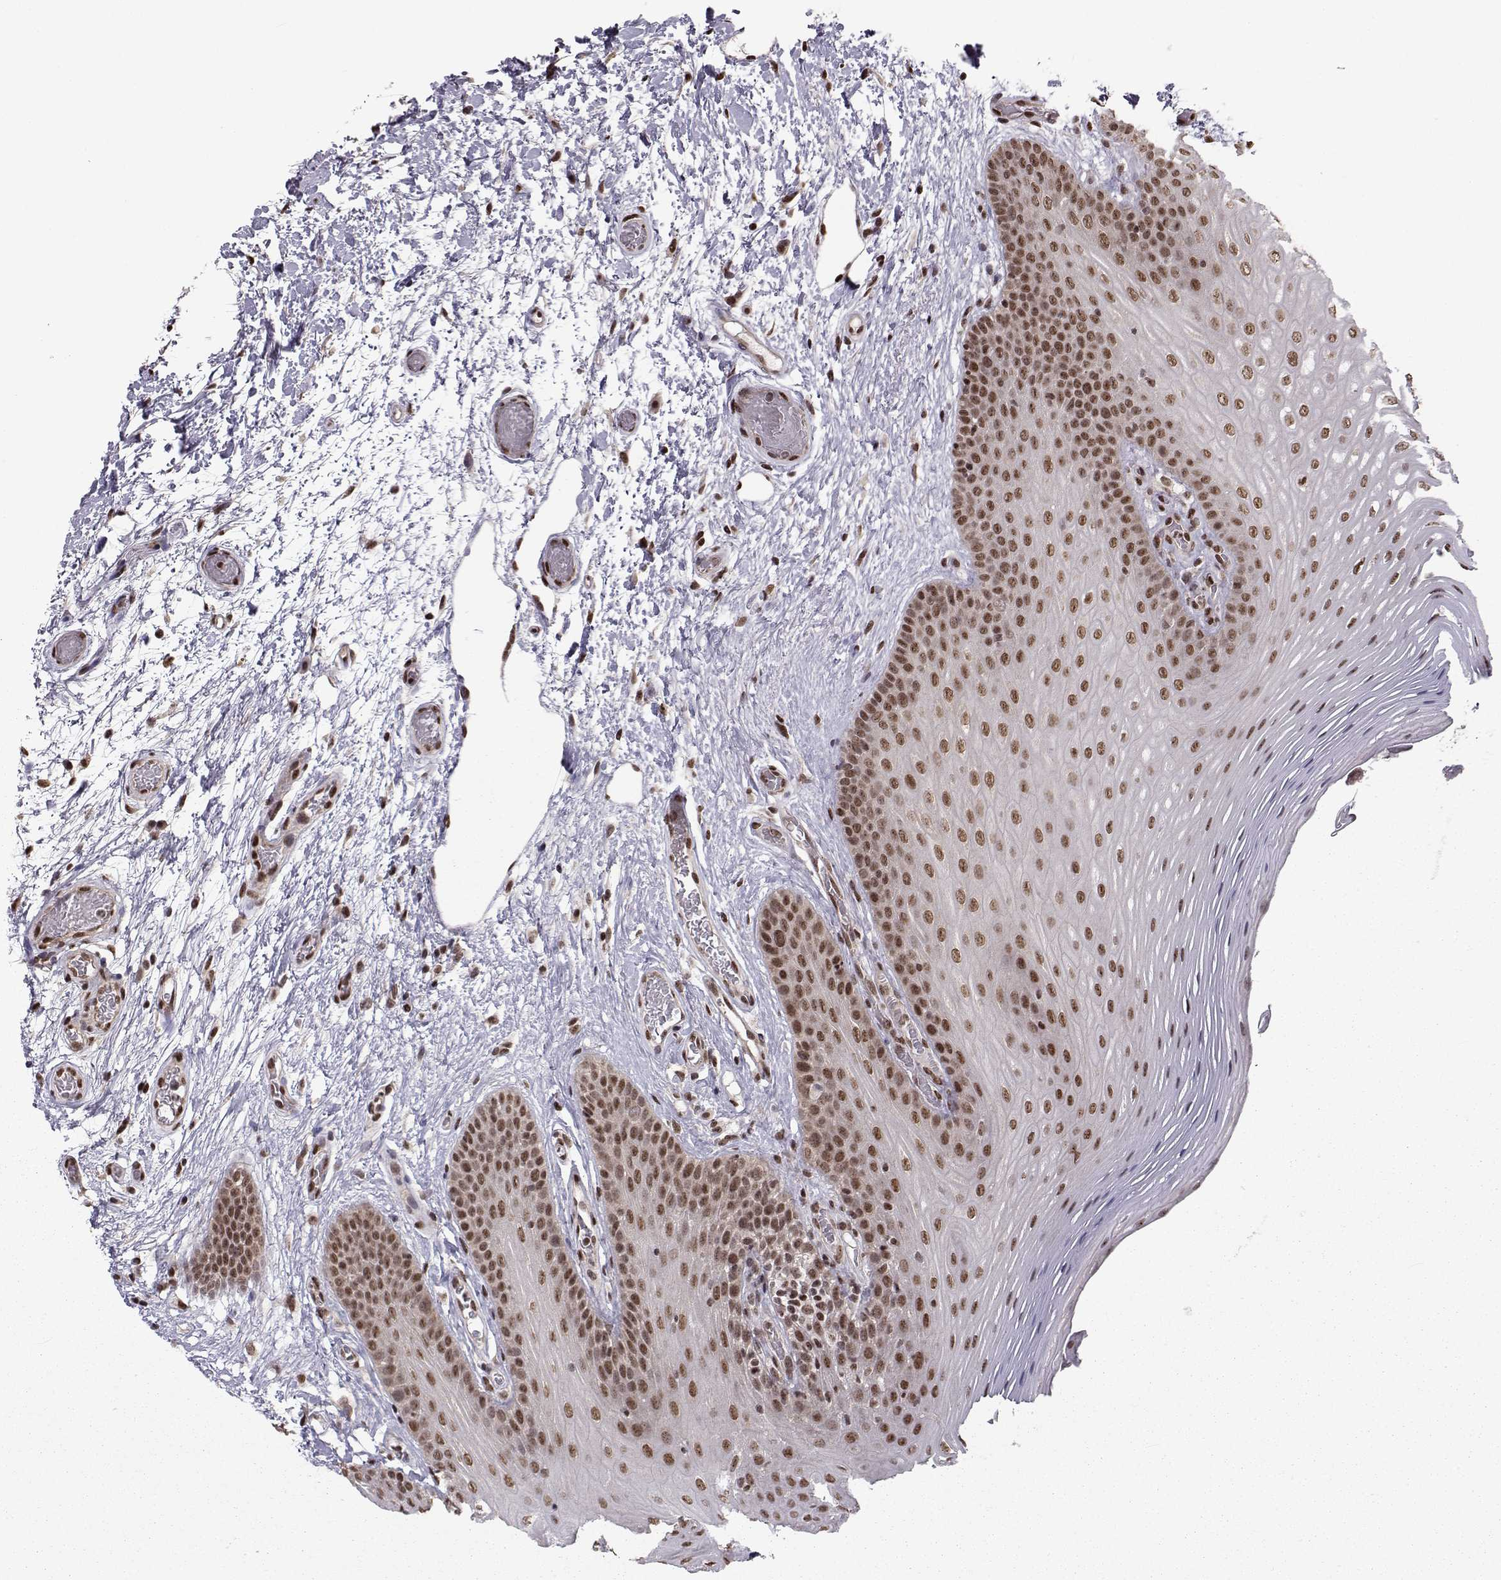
{"staining": {"intensity": "moderate", "quantity": ">75%", "location": "nuclear"}, "tissue": "oral mucosa", "cell_type": "Squamous epithelial cells", "image_type": "normal", "snomed": [{"axis": "morphology", "description": "Normal tissue, NOS"}, {"axis": "morphology", "description": "Squamous cell carcinoma, NOS"}, {"axis": "topography", "description": "Oral tissue"}, {"axis": "topography", "description": "Head-Neck"}], "caption": "Oral mucosa stained for a protein (brown) exhibits moderate nuclear positive positivity in approximately >75% of squamous epithelial cells.", "gene": "PKN2", "patient": {"sex": "male", "age": 78}}